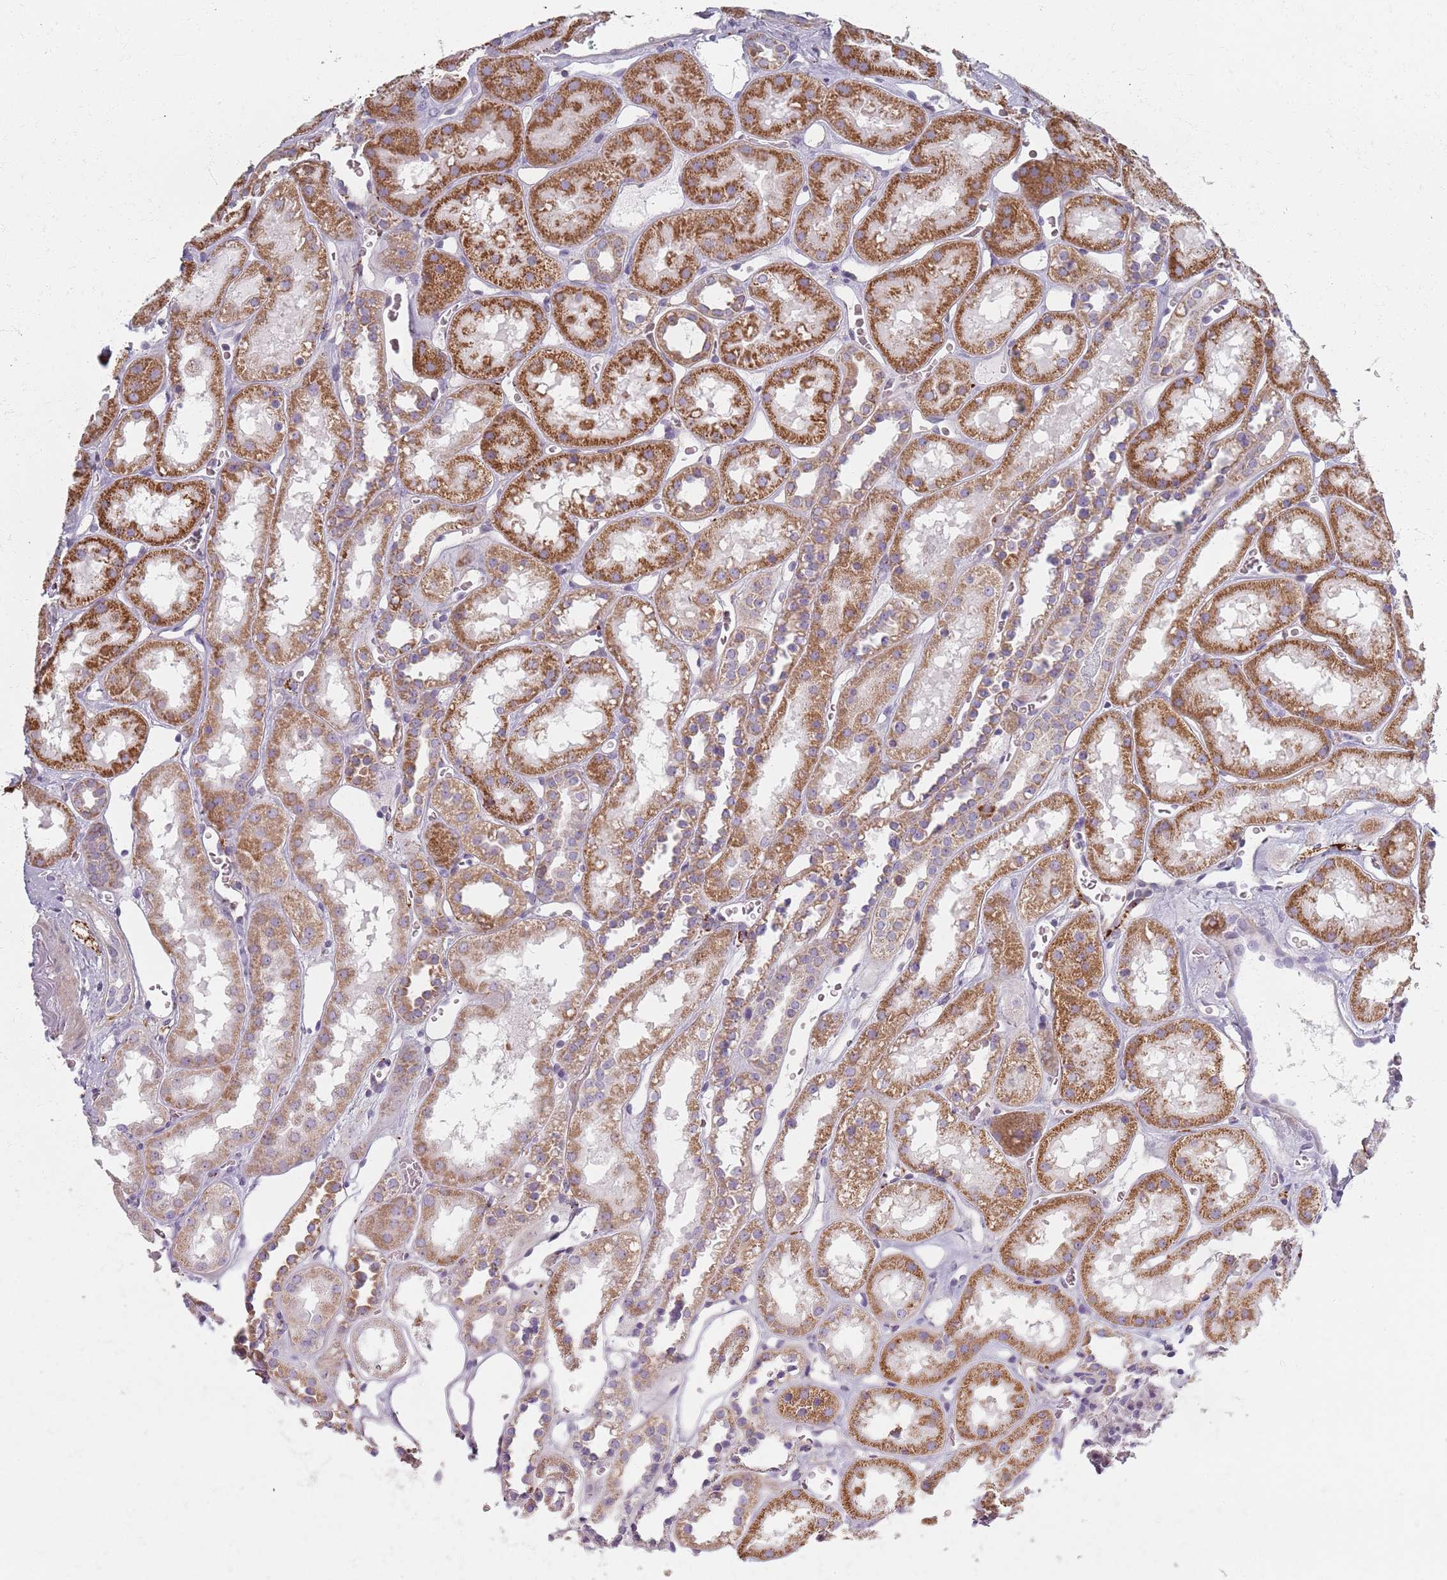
{"staining": {"intensity": "negative", "quantity": "none", "location": "none"}, "tissue": "kidney", "cell_type": "Cells in glomeruli", "image_type": "normal", "snomed": [{"axis": "morphology", "description": "Normal tissue, NOS"}, {"axis": "topography", "description": "Kidney"}], "caption": "DAB immunohistochemical staining of normal human kidney shows no significant positivity in cells in glomeruli. (DAB (3,3'-diaminobenzidine) immunohistochemistry (IHC), high magnification).", "gene": "SYNGR3", "patient": {"sex": "female", "age": 41}}